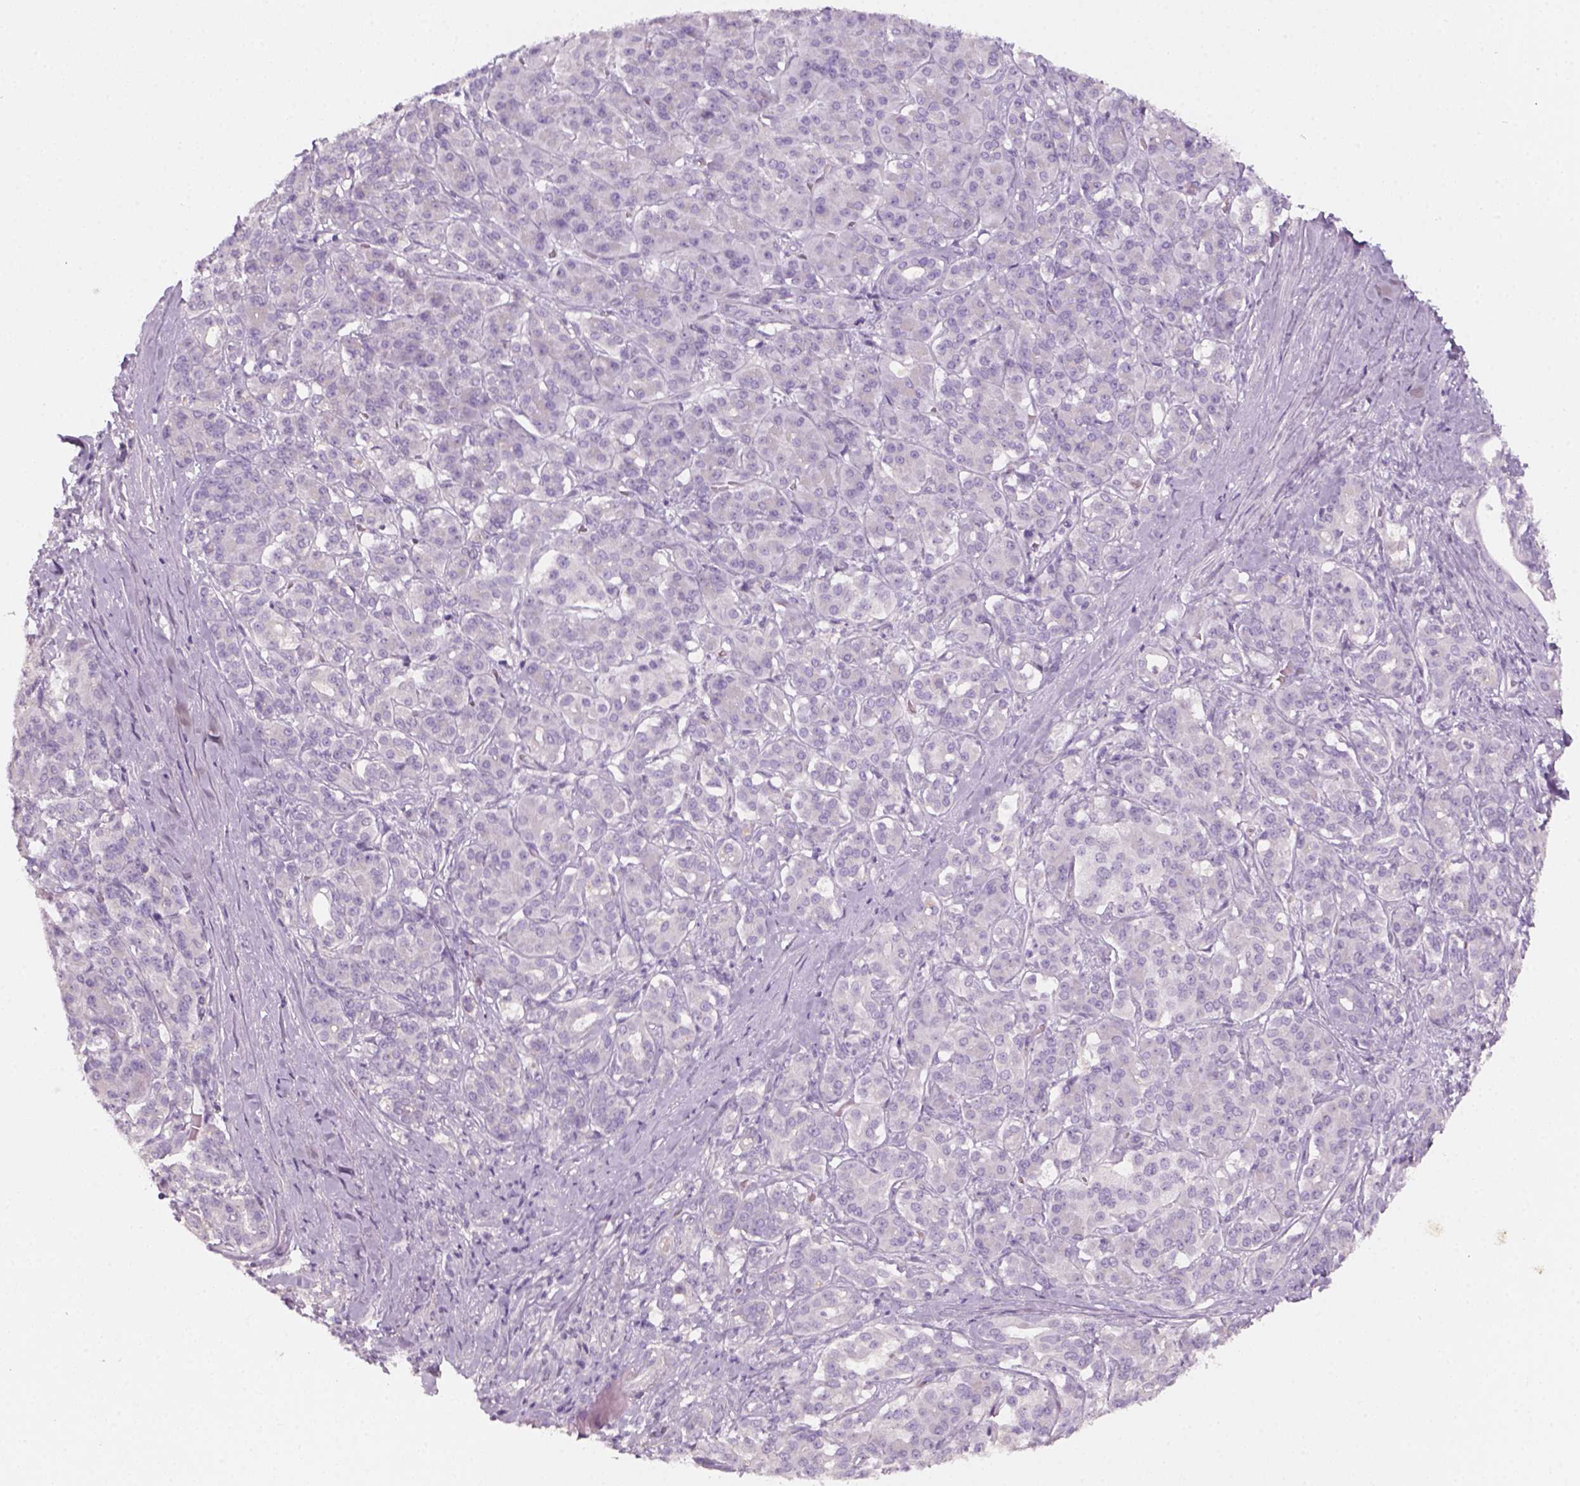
{"staining": {"intensity": "negative", "quantity": "none", "location": "none"}, "tissue": "pancreatic cancer", "cell_type": "Tumor cells", "image_type": "cancer", "snomed": [{"axis": "morphology", "description": "Normal tissue, NOS"}, {"axis": "morphology", "description": "Inflammation, NOS"}, {"axis": "morphology", "description": "Adenocarcinoma, NOS"}, {"axis": "topography", "description": "Pancreas"}], "caption": "Protein analysis of pancreatic adenocarcinoma exhibits no significant positivity in tumor cells. Nuclei are stained in blue.", "gene": "KRT25", "patient": {"sex": "male", "age": 57}}